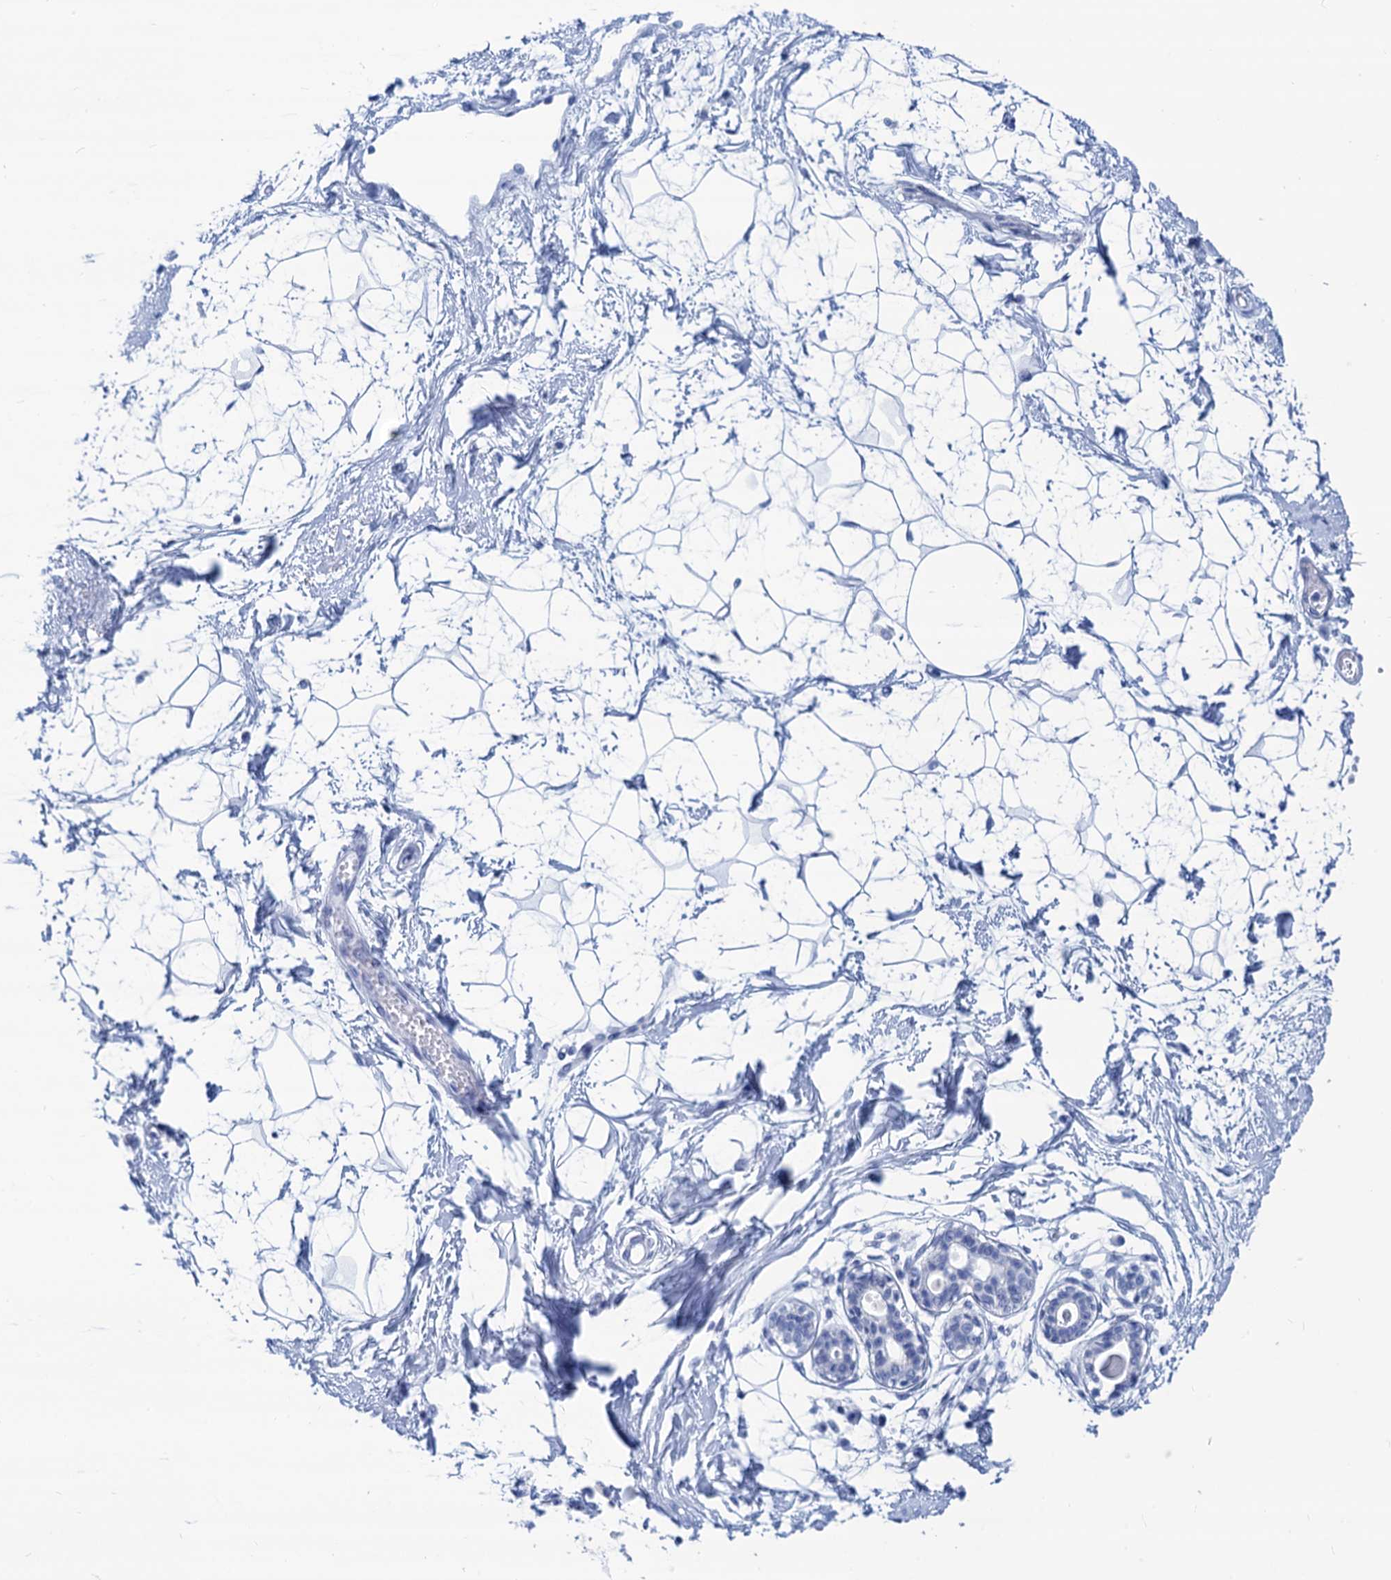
{"staining": {"intensity": "negative", "quantity": "none", "location": "none"}, "tissue": "breast", "cell_type": "Adipocytes", "image_type": "normal", "snomed": [{"axis": "morphology", "description": "Normal tissue, NOS"}, {"axis": "topography", "description": "Breast"}], "caption": "A high-resolution photomicrograph shows immunohistochemistry staining of unremarkable breast, which shows no significant positivity in adipocytes. (DAB IHC visualized using brightfield microscopy, high magnification).", "gene": "CABYR", "patient": {"sex": "female", "age": 45}}